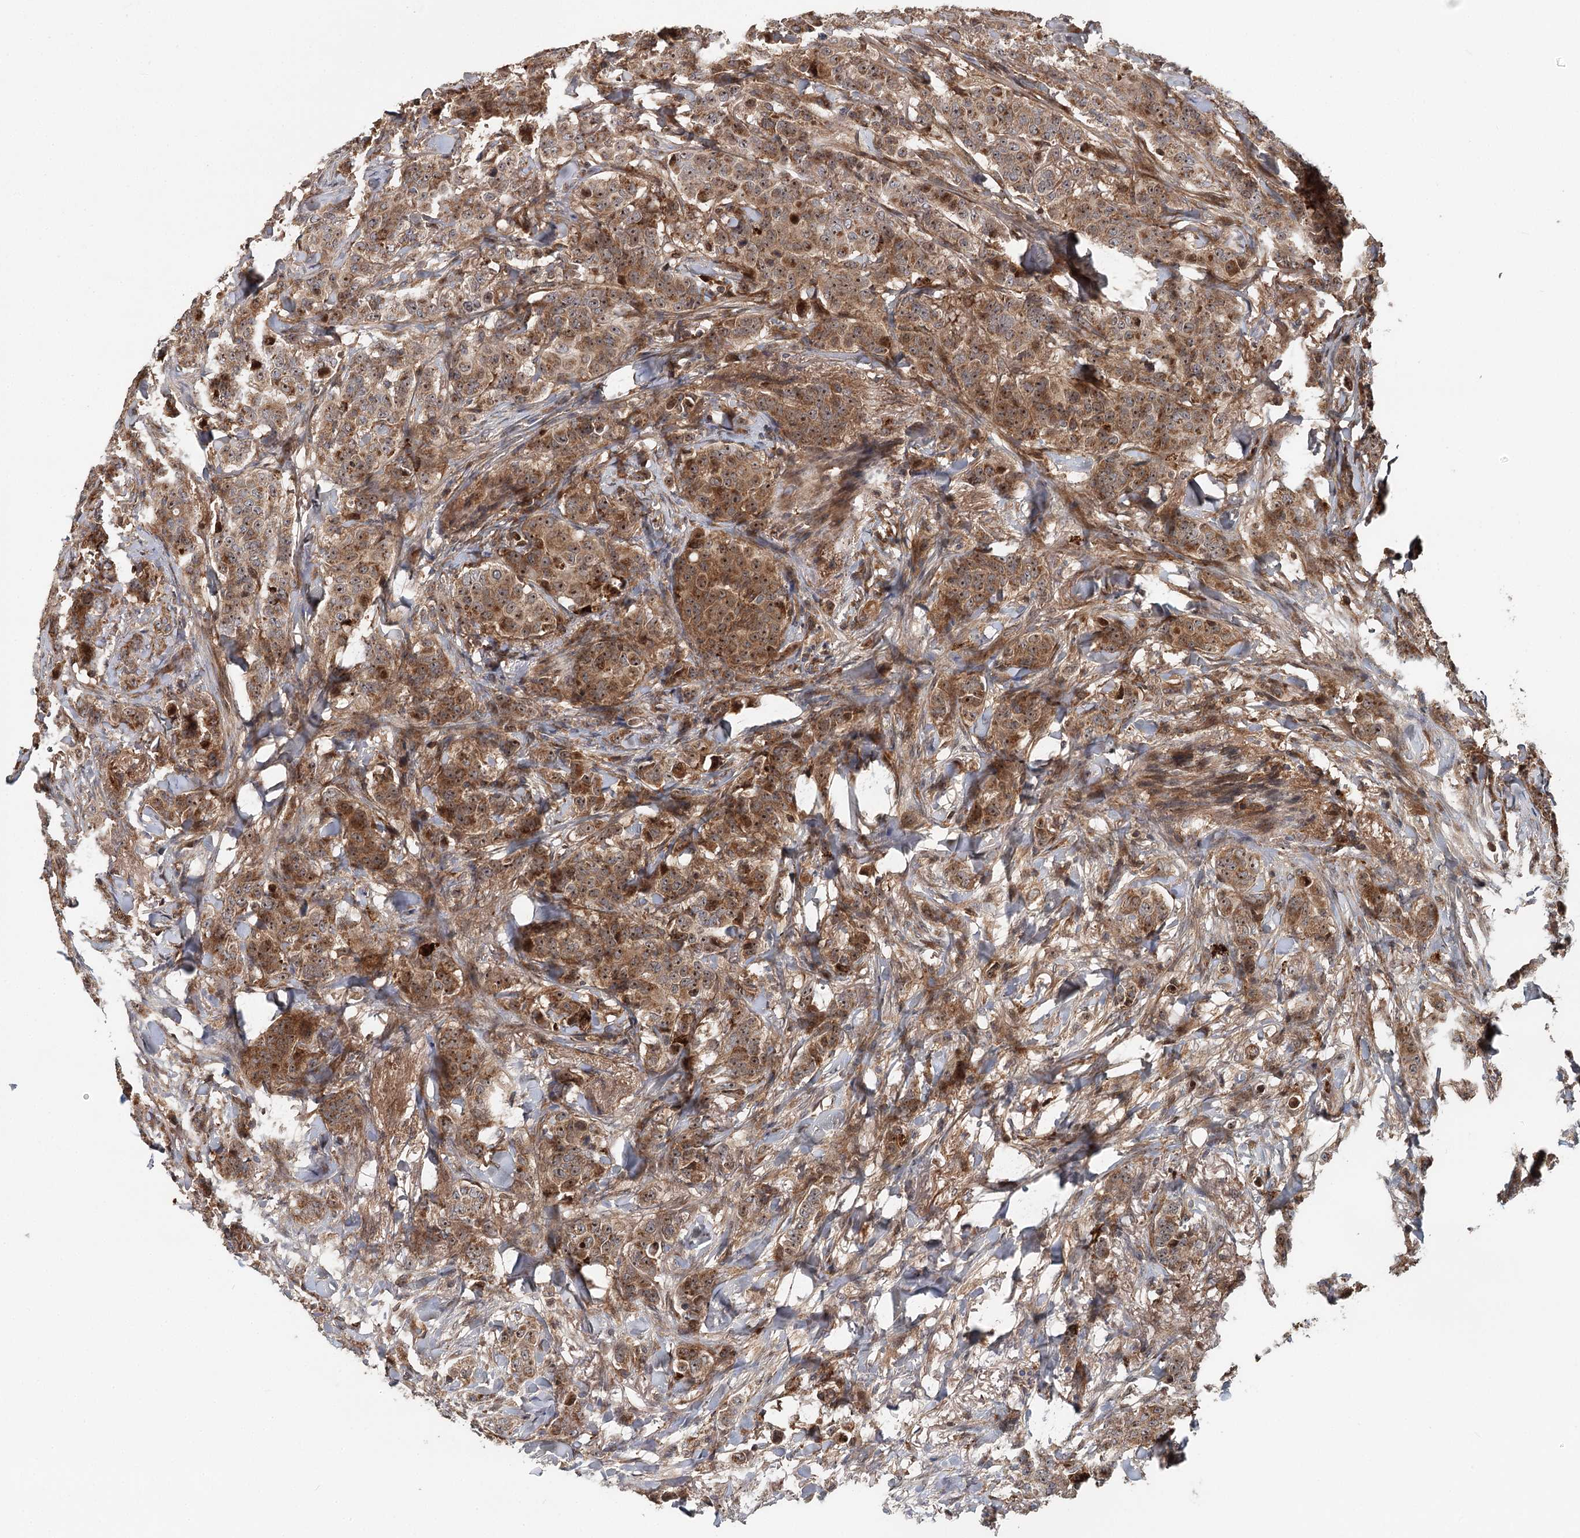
{"staining": {"intensity": "moderate", "quantity": ">75%", "location": "cytoplasmic/membranous"}, "tissue": "breast cancer", "cell_type": "Tumor cells", "image_type": "cancer", "snomed": [{"axis": "morphology", "description": "Duct carcinoma"}, {"axis": "topography", "description": "Breast"}], "caption": "This is an image of immunohistochemistry staining of breast cancer (intraductal carcinoma), which shows moderate staining in the cytoplasmic/membranous of tumor cells.", "gene": "RNF111", "patient": {"sex": "female", "age": 40}}